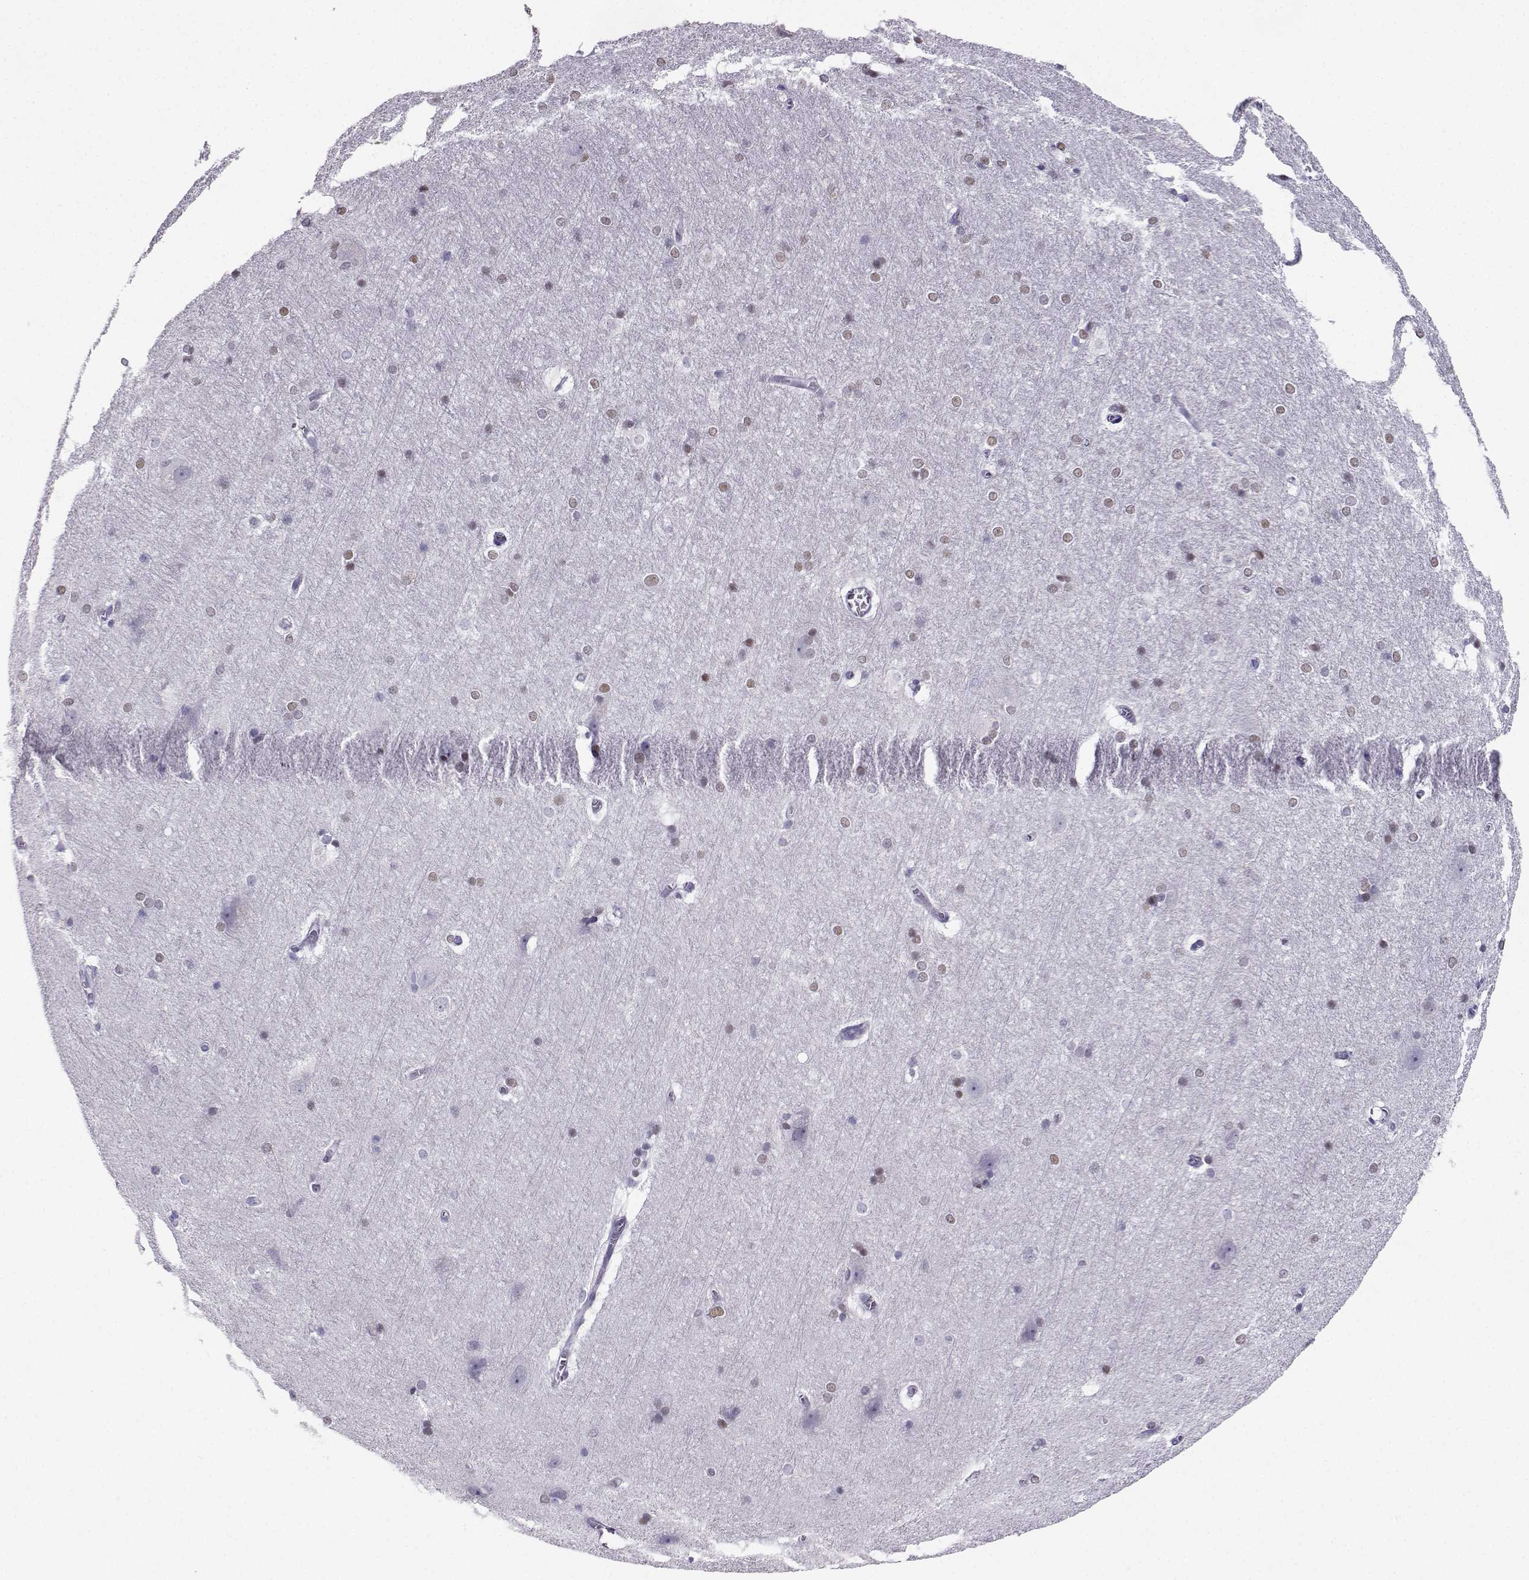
{"staining": {"intensity": "weak", "quantity": "25%-75%", "location": "nuclear"}, "tissue": "hippocampus", "cell_type": "Glial cells", "image_type": "normal", "snomed": [{"axis": "morphology", "description": "Normal tissue, NOS"}, {"axis": "topography", "description": "Cerebral cortex"}, {"axis": "topography", "description": "Hippocampus"}], "caption": "Protein expression analysis of unremarkable hippocampus exhibits weak nuclear expression in approximately 25%-75% of glial cells.", "gene": "TEDC2", "patient": {"sex": "female", "age": 19}}